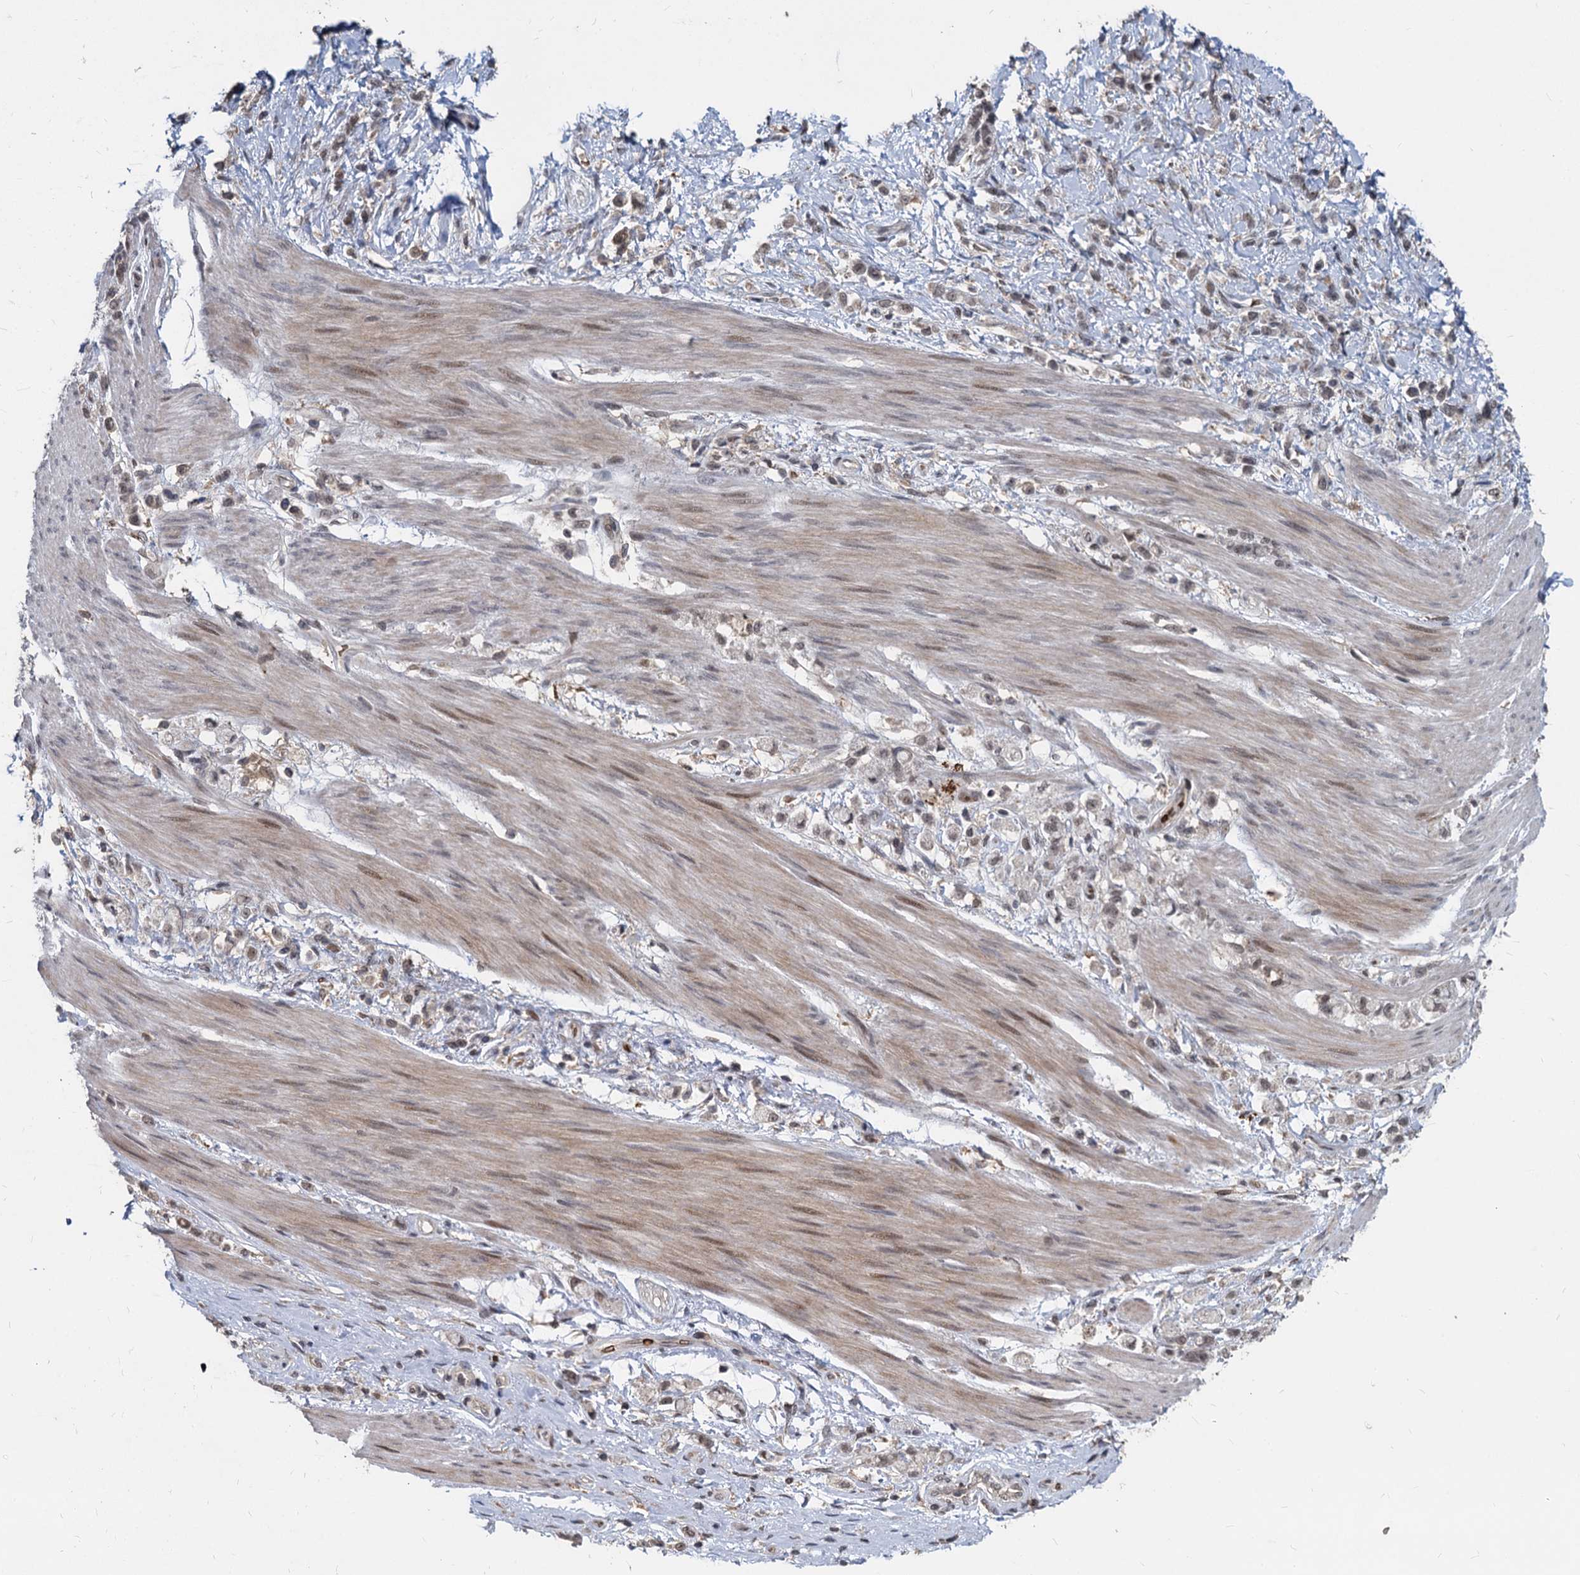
{"staining": {"intensity": "weak", "quantity": ">75%", "location": "nuclear"}, "tissue": "stomach cancer", "cell_type": "Tumor cells", "image_type": "cancer", "snomed": [{"axis": "morphology", "description": "Adenocarcinoma, NOS"}, {"axis": "topography", "description": "Stomach"}], "caption": "Stomach cancer stained for a protein (brown) displays weak nuclear positive positivity in about >75% of tumor cells.", "gene": "FANCI", "patient": {"sex": "female", "age": 60}}